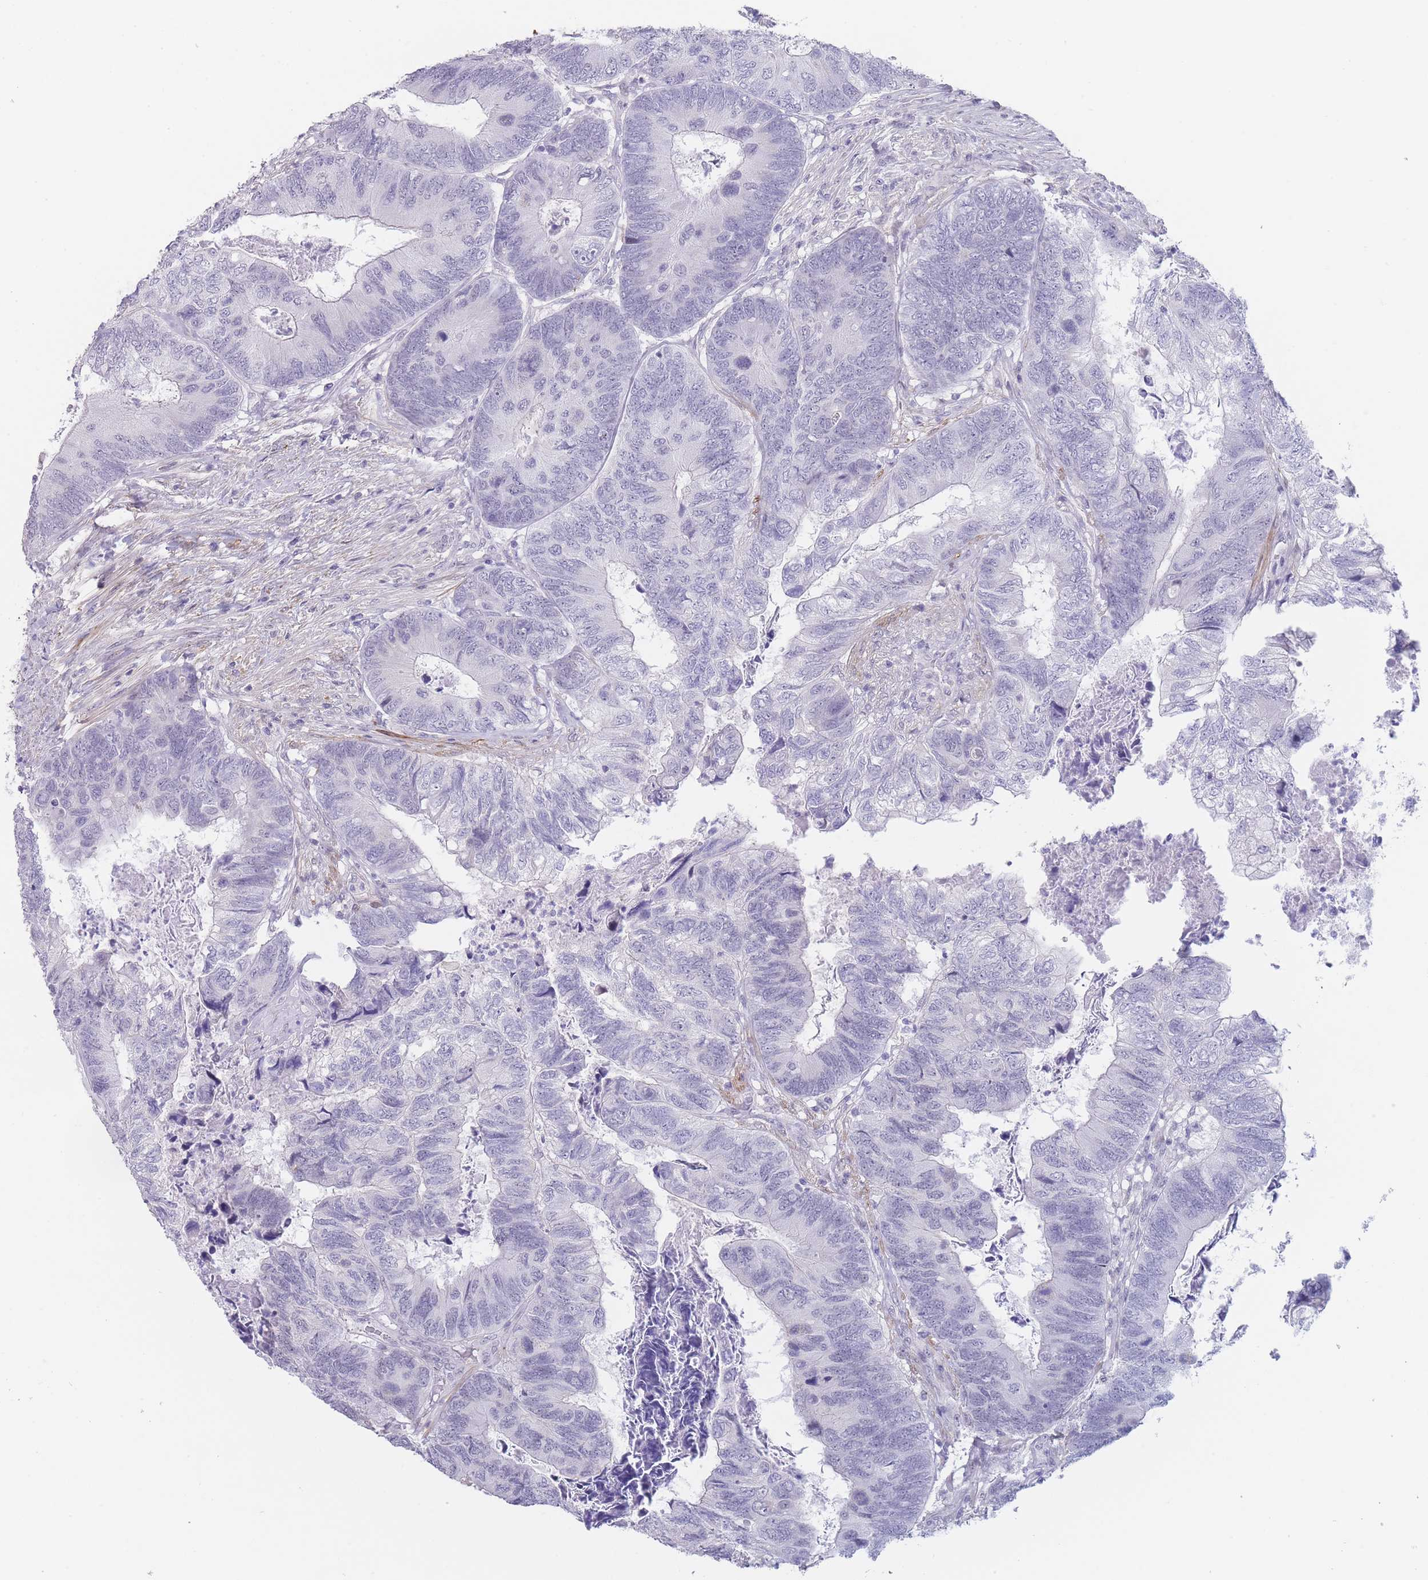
{"staining": {"intensity": "negative", "quantity": "none", "location": "none"}, "tissue": "colorectal cancer", "cell_type": "Tumor cells", "image_type": "cancer", "snomed": [{"axis": "morphology", "description": "Adenocarcinoma, NOS"}, {"axis": "topography", "description": "Colon"}], "caption": "Immunohistochemistry of colorectal adenocarcinoma reveals no staining in tumor cells.", "gene": "ASAP3", "patient": {"sex": "female", "age": 67}}